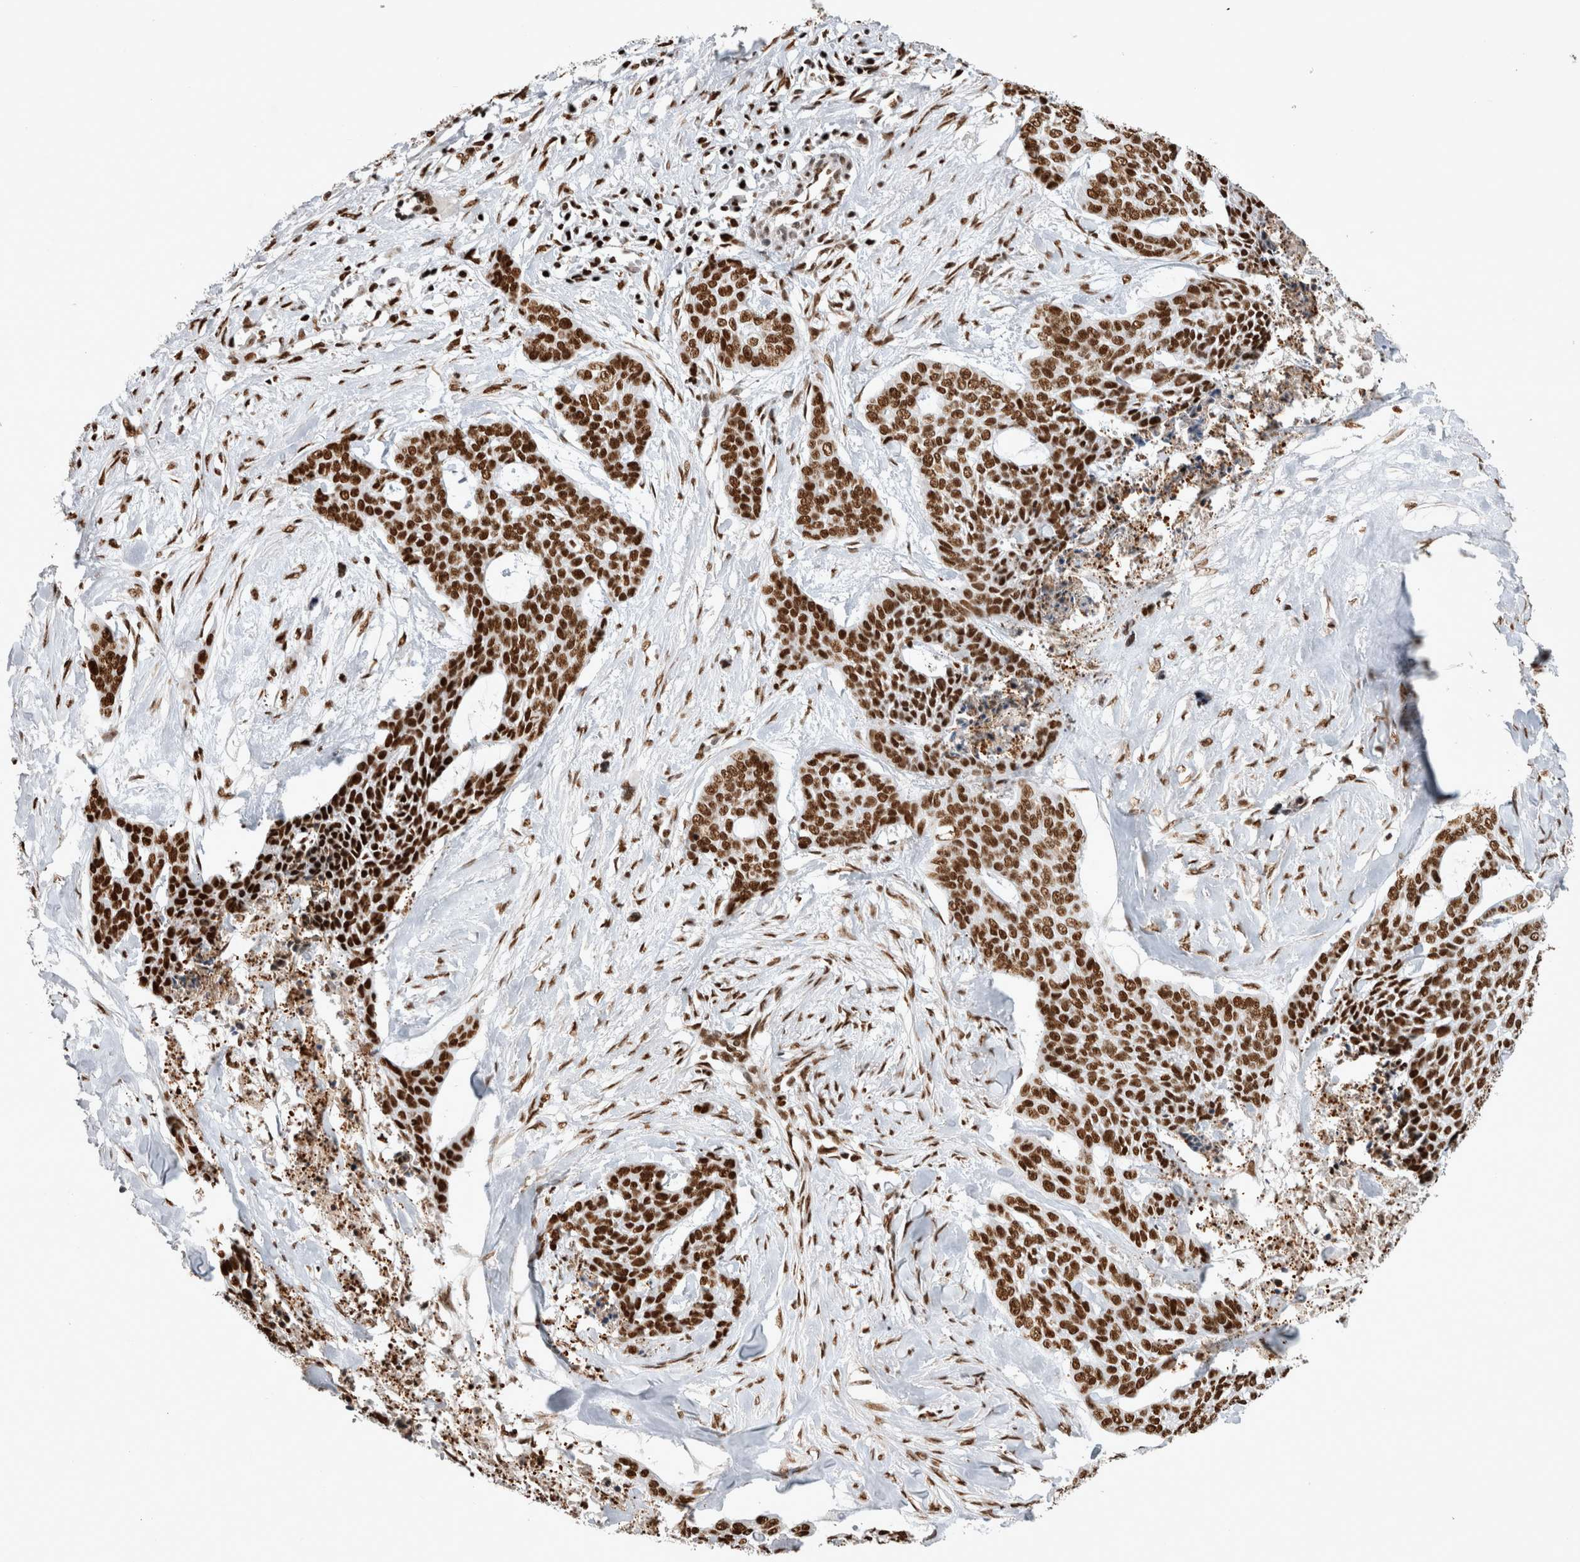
{"staining": {"intensity": "strong", "quantity": ">75%", "location": "nuclear"}, "tissue": "skin cancer", "cell_type": "Tumor cells", "image_type": "cancer", "snomed": [{"axis": "morphology", "description": "Basal cell carcinoma"}, {"axis": "topography", "description": "Skin"}], "caption": "Protein expression analysis of skin cancer (basal cell carcinoma) exhibits strong nuclear staining in approximately >75% of tumor cells.", "gene": "EYA2", "patient": {"sex": "female", "age": 64}}